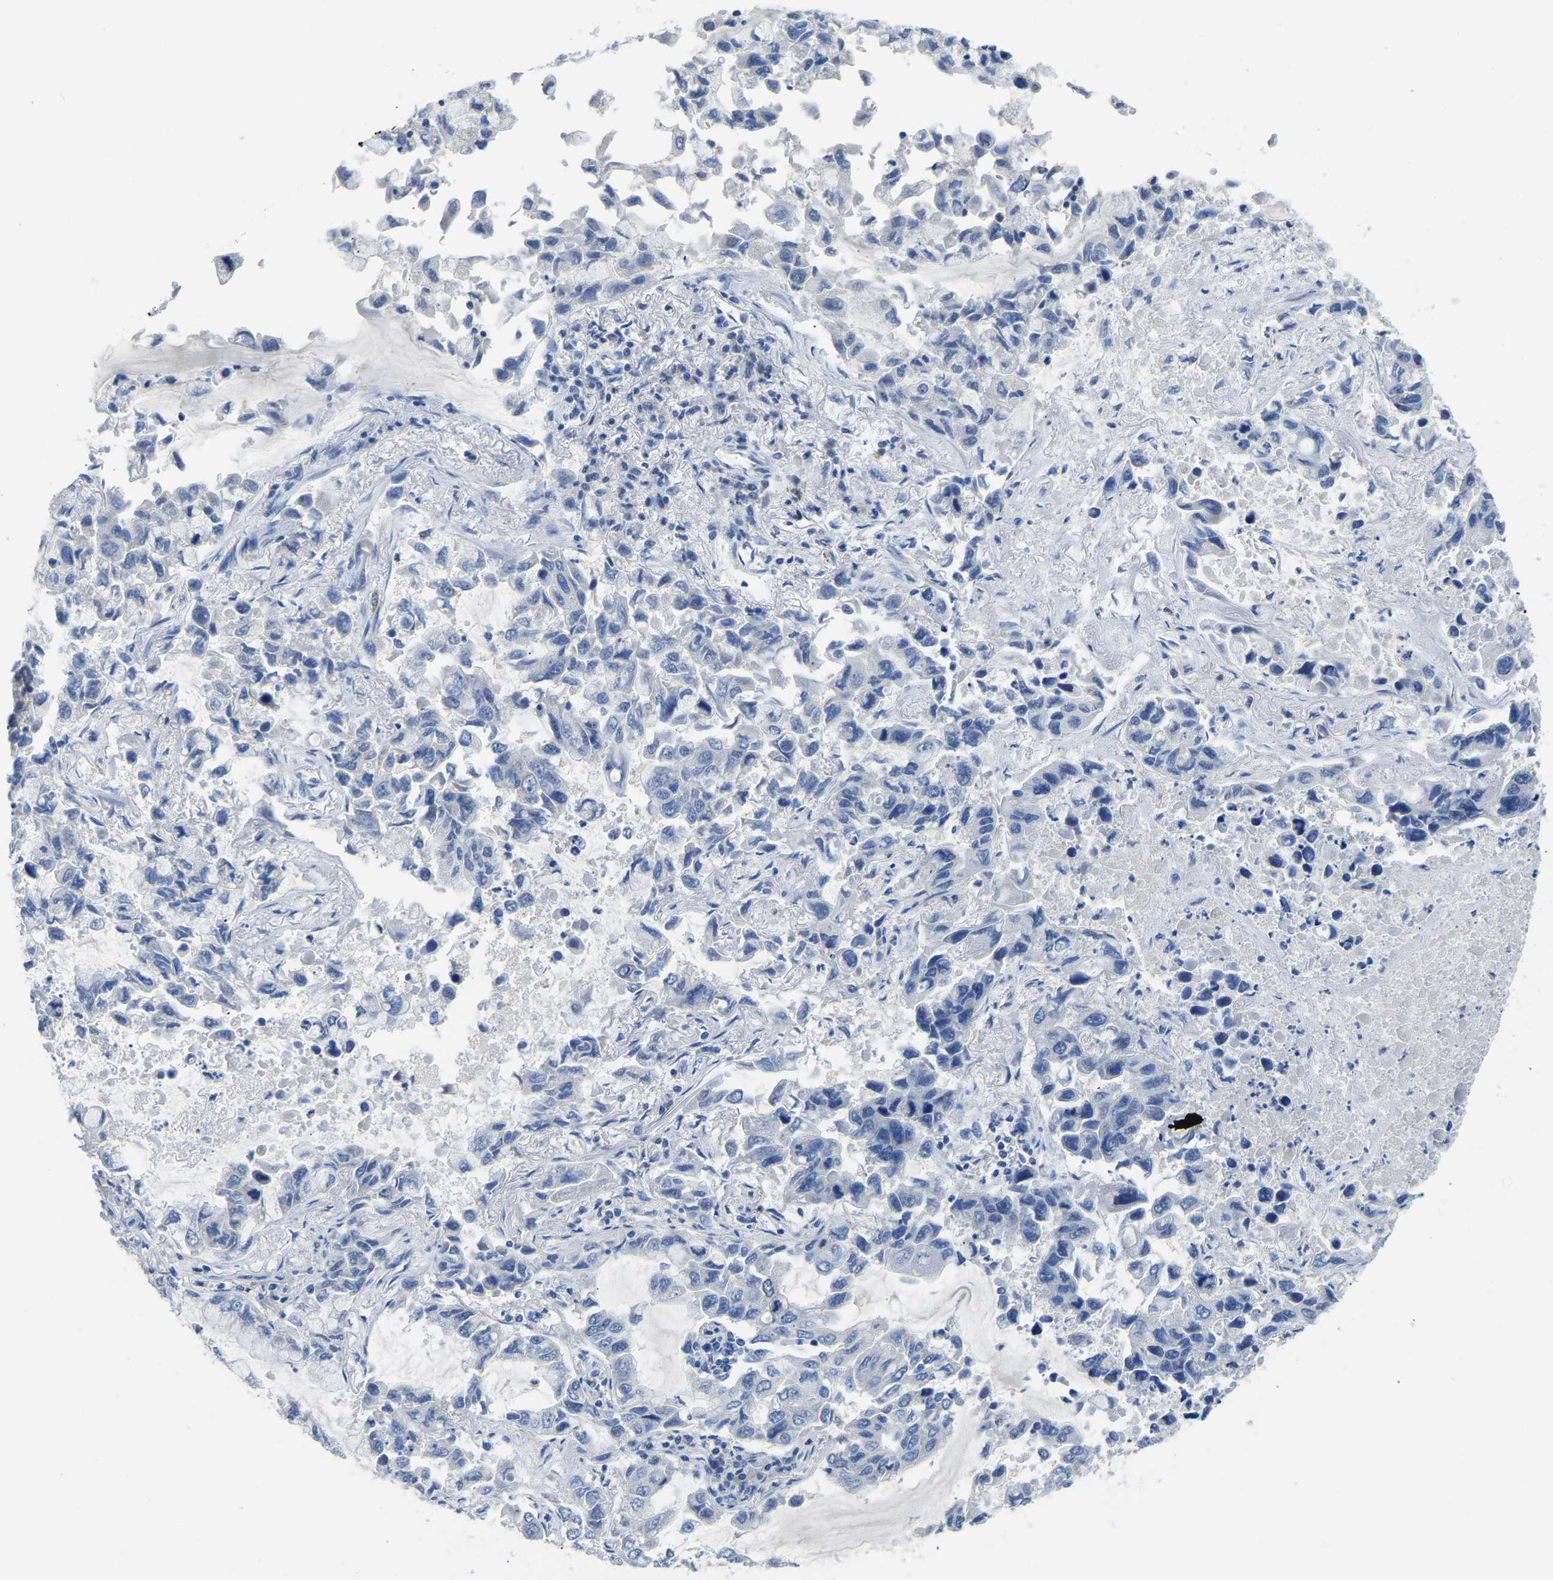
{"staining": {"intensity": "negative", "quantity": "none", "location": "none"}, "tissue": "lung cancer", "cell_type": "Tumor cells", "image_type": "cancer", "snomed": [{"axis": "morphology", "description": "Adenocarcinoma, NOS"}, {"axis": "topography", "description": "Lung"}], "caption": "Immunohistochemical staining of human lung cancer (adenocarcinoma) exhibits no significant positivity in tumor cells.", "gene": "ETFA", "patient": {"sex": "male", "age": 64}}